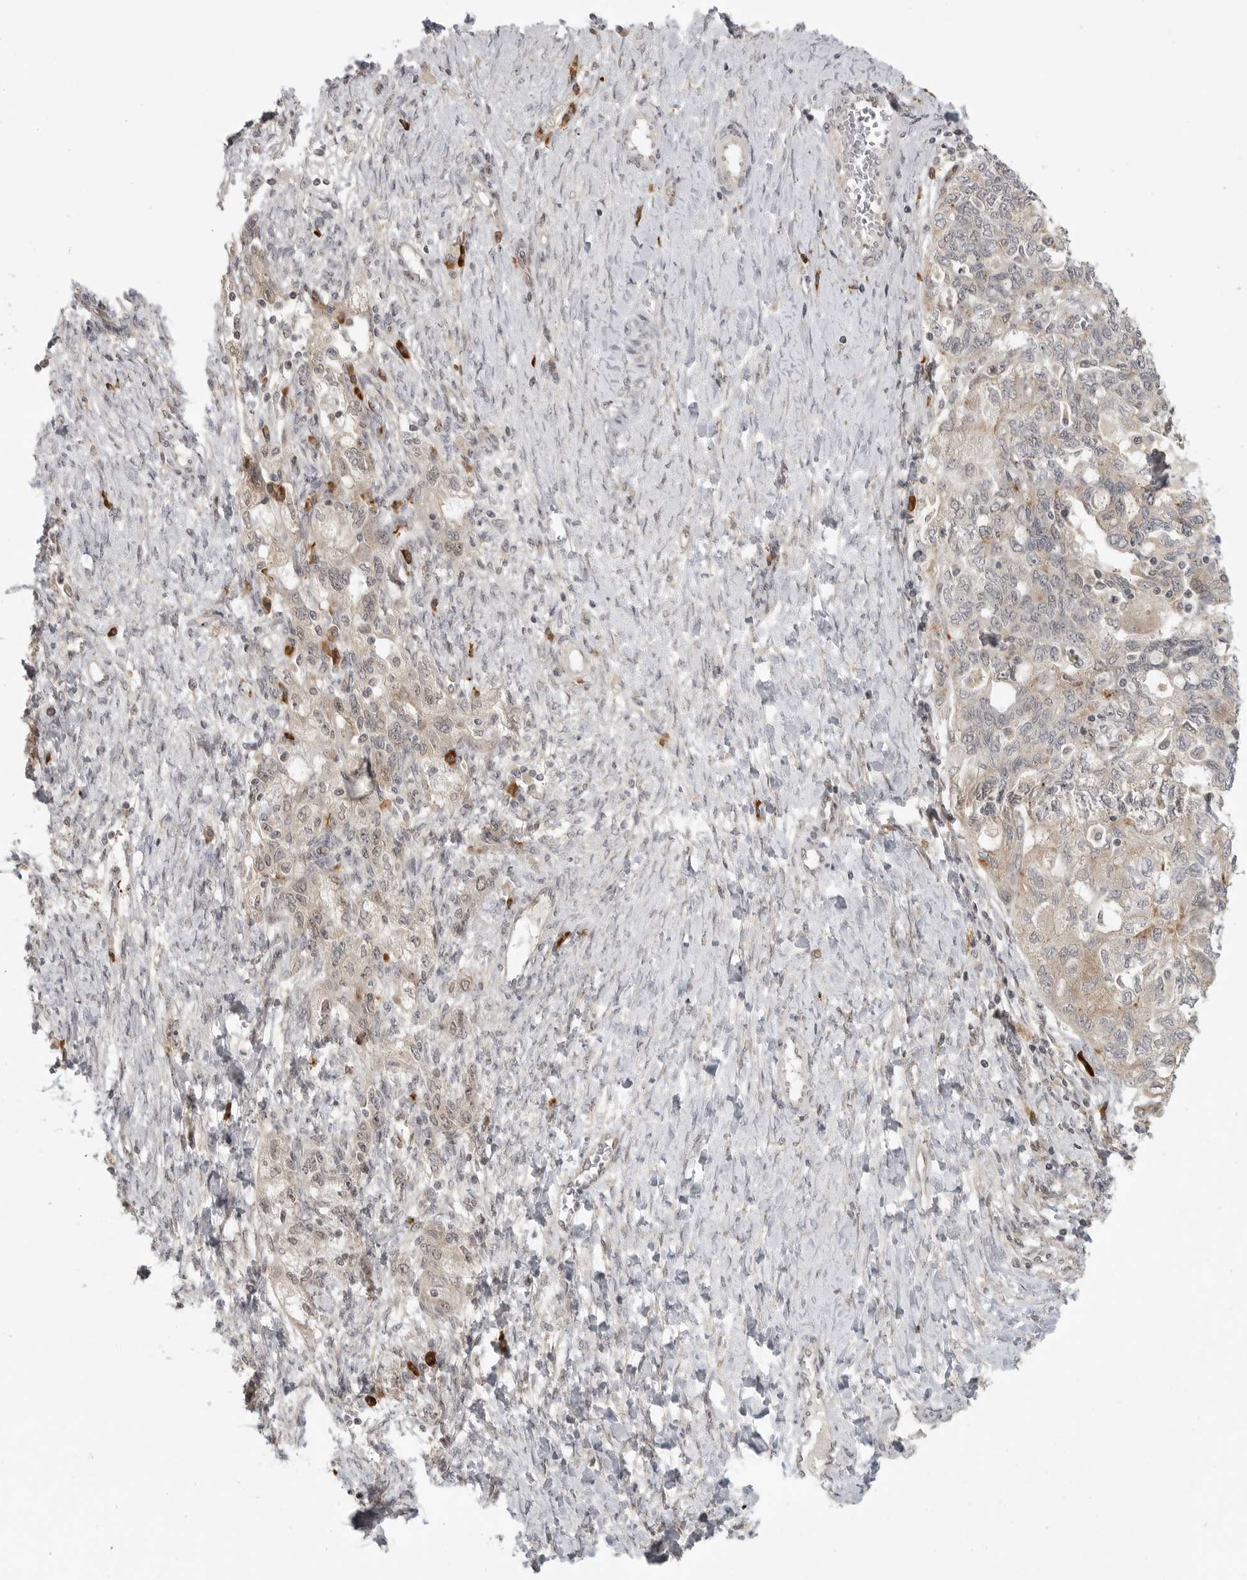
{"staining": {"intensity": "negative", "quantity": "none", "location": "none"}, "tissue": "ovarian cancer", "cell_type": "Tumor cells", "image_type": "cancer", "snomed": [{"axis": "morphology", "description": "Carcinoma, NOS"}, {"axis": "morphology", "description": "Cystadenocarcinoma, serous, NOS"}, {"axis": "topography", "description": "Ovary"}], "caption": "This is a photomicrograph of immunohistochemistry (IHC) staining of ovarian carcinoma, which shows no positivity in tumor cells.", "gene": "CEP295NL", "patient": {"sex": "female", "age": 69}}